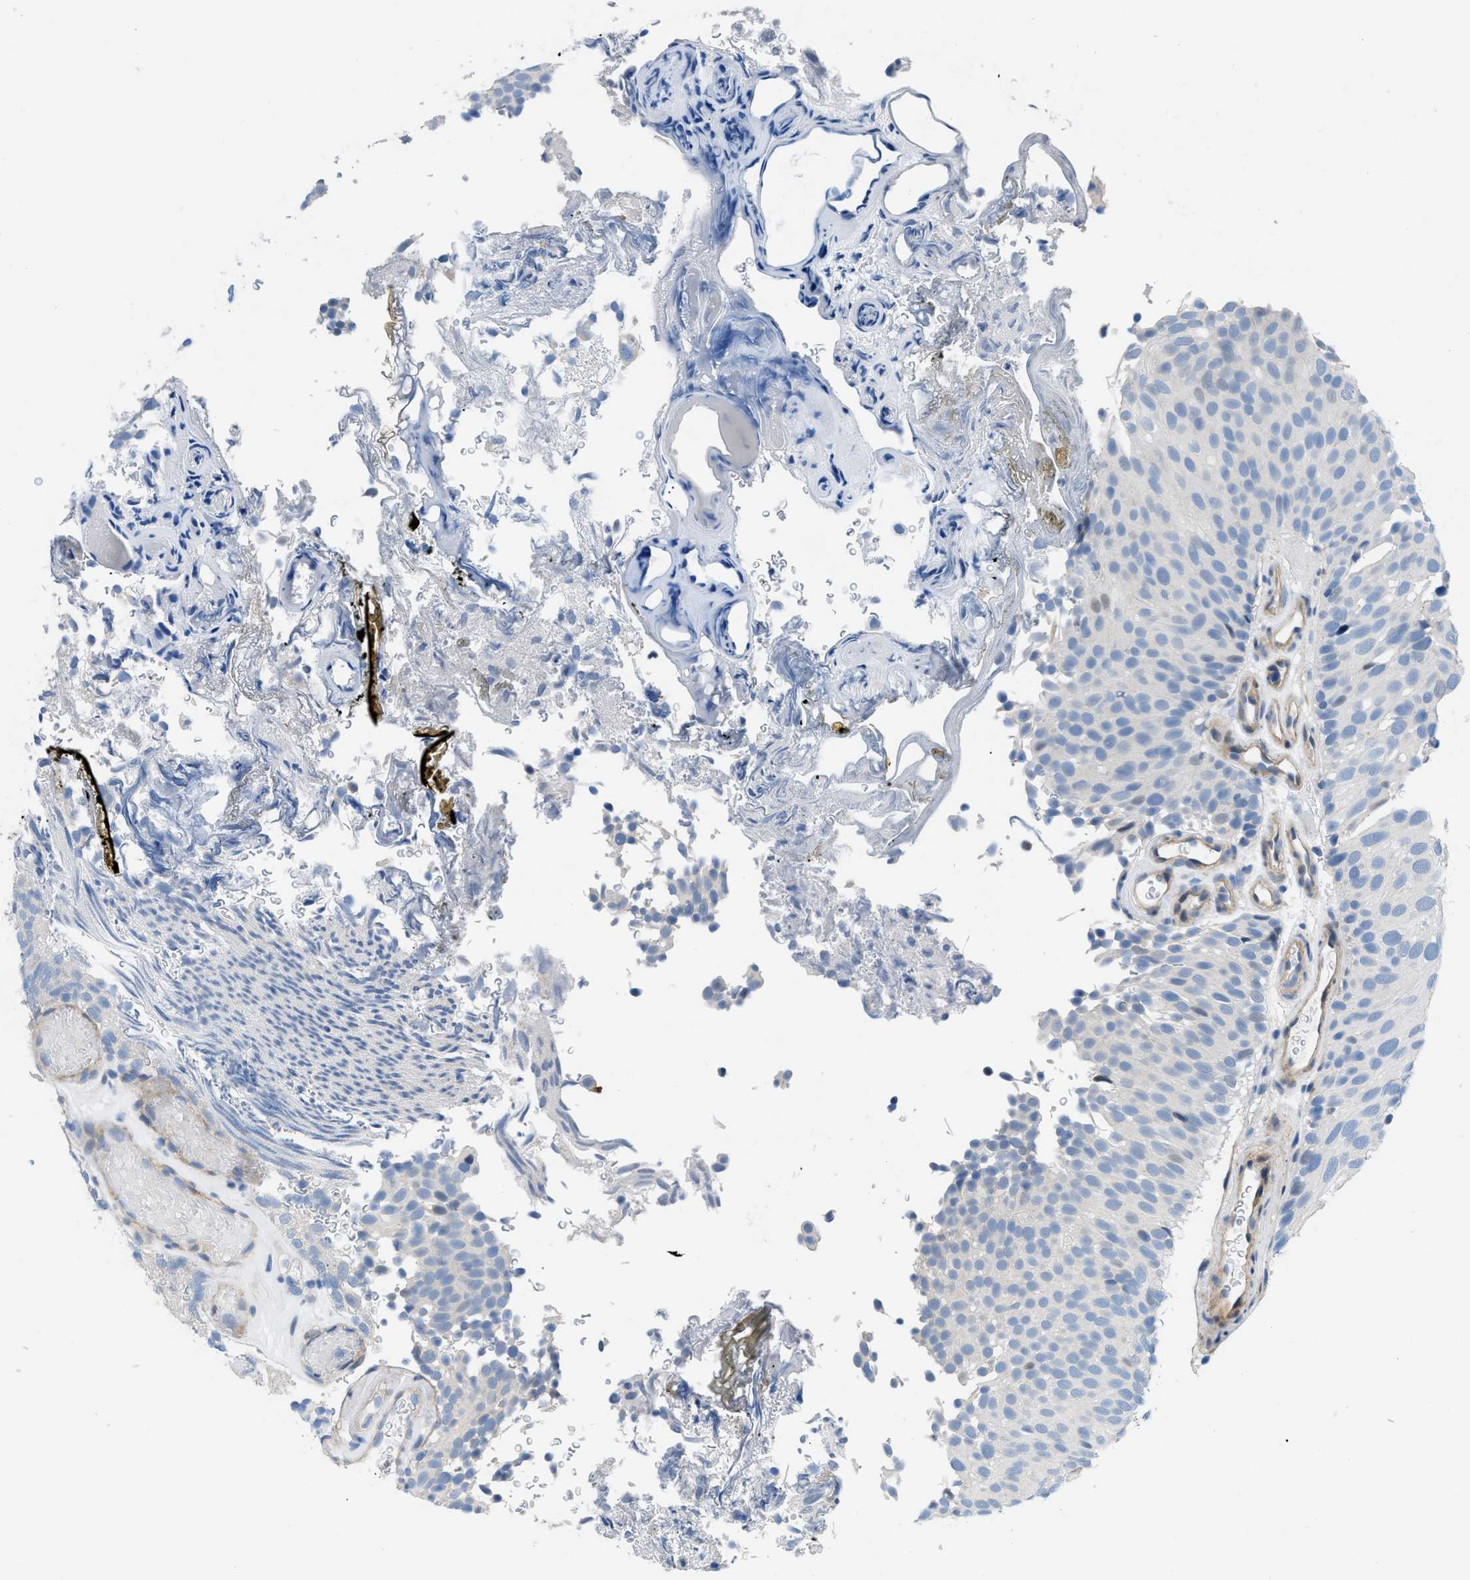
{"staining": {"intensity": "negative", "quantity": "none", "location": "none"}, "tissue": "urothelial cancer", "cell_type": "Tumor cells", "image_type": "cancer", "snomed": [{"axis": "morphology", "description": "Urothelial carcinoma, Low grade"}, {"axis": "topography", "description": "Urinary bladder"}], "caption": "Immunohistochemistry (IHC) of urothelial cancer exhibits no expression in tumor cells.", "gene": "FDCSP", "patient": {"sex": "male", "age": 78}}